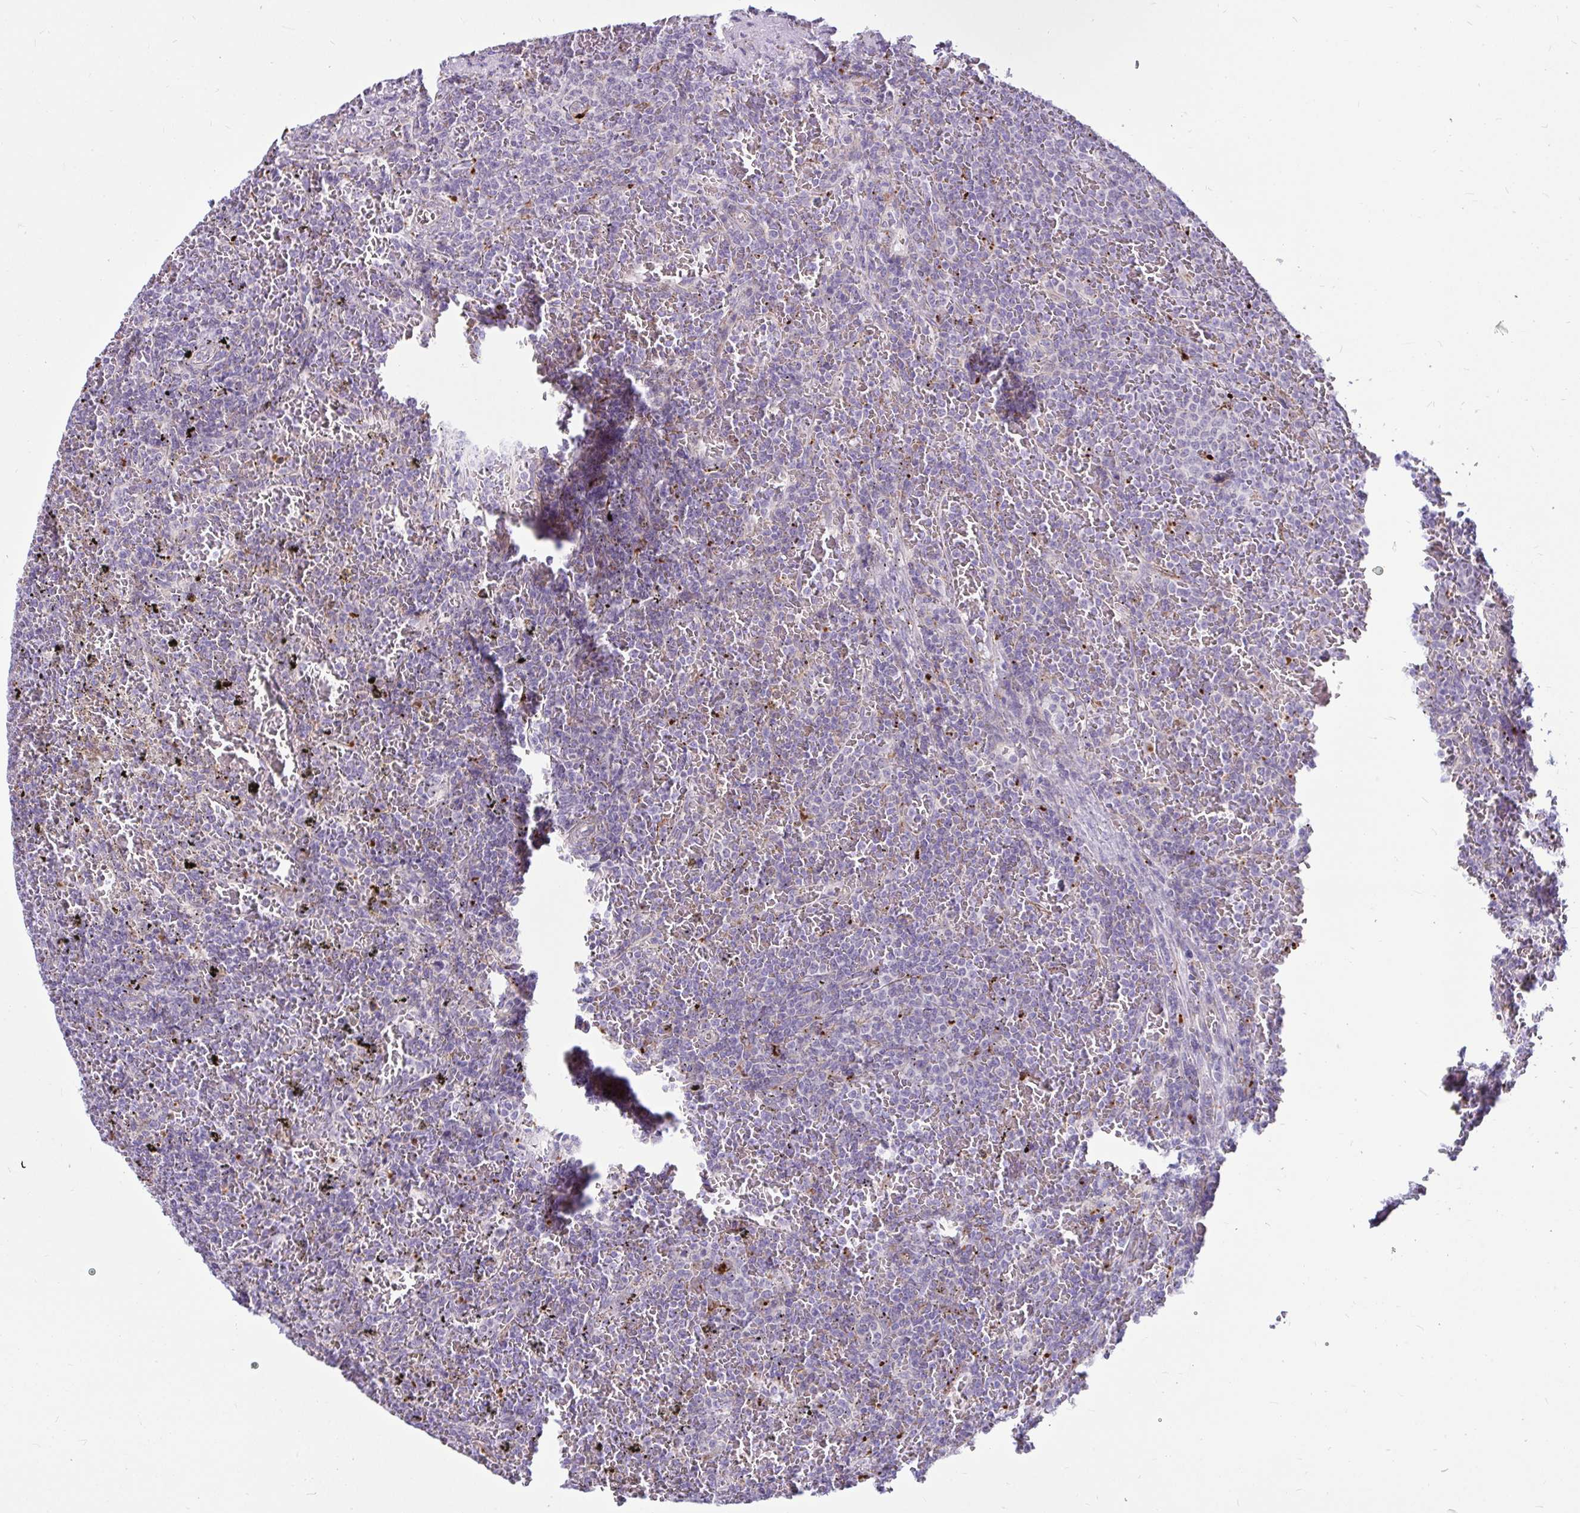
{"staining": {"intensity": "negative", "quantity": "none", "location": "none"}, "tissue": "lymphoma", "cell_type": "Tumor cells", "image_type": "cancer", "snomed": [{"axis": "morphology", "description": "Malignant lymphoma, non-Hodgkin's type, Low grade"}, {"axis": "topography", "description": "Spleen"}], "caption": "Human lymphoma stained for a protein using immunohistochemistry shows no staining in tumor cells.", "gene": "CTSZ", "patient": {"sex": "female", "age": 77}}